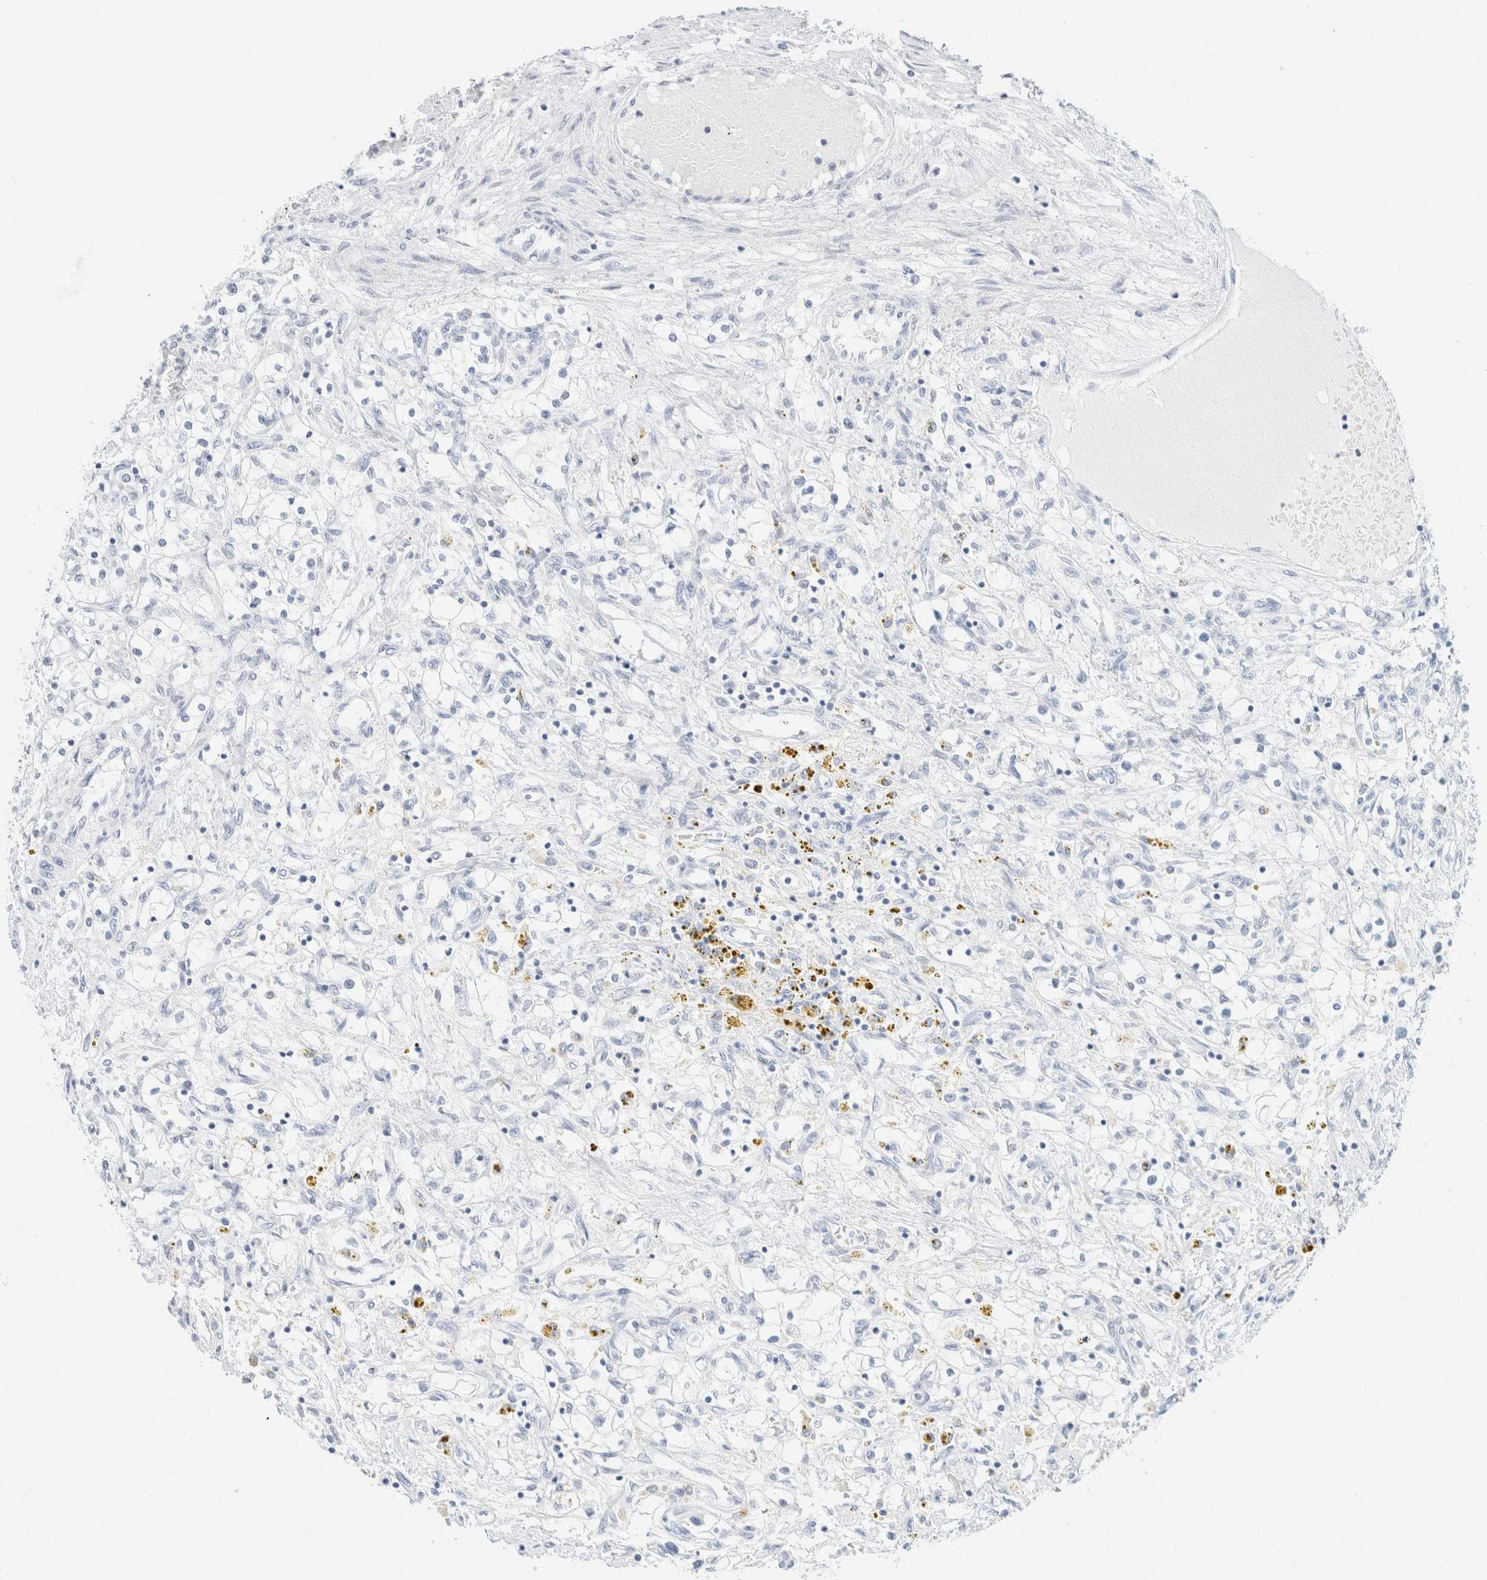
{"staining": {"intensity": "negative", "quantity": "none", "location": "none"}, "tissue": "renal cancer", "cell_type": "Tumor cells", "image_type": "cancer", "snomed": [{"axis": "morphology", "description": "Adenocarcinoma, NOS"}, {"axis": "topography", "description": "Kidney"}], "caption": "This is an immunohistochemistry (IHC) micrograph of adenocarcinoma (renal). There is no expression in tumor cells.", "gene": "KRT20", "patient": {"sex": "male", "age": 68}}